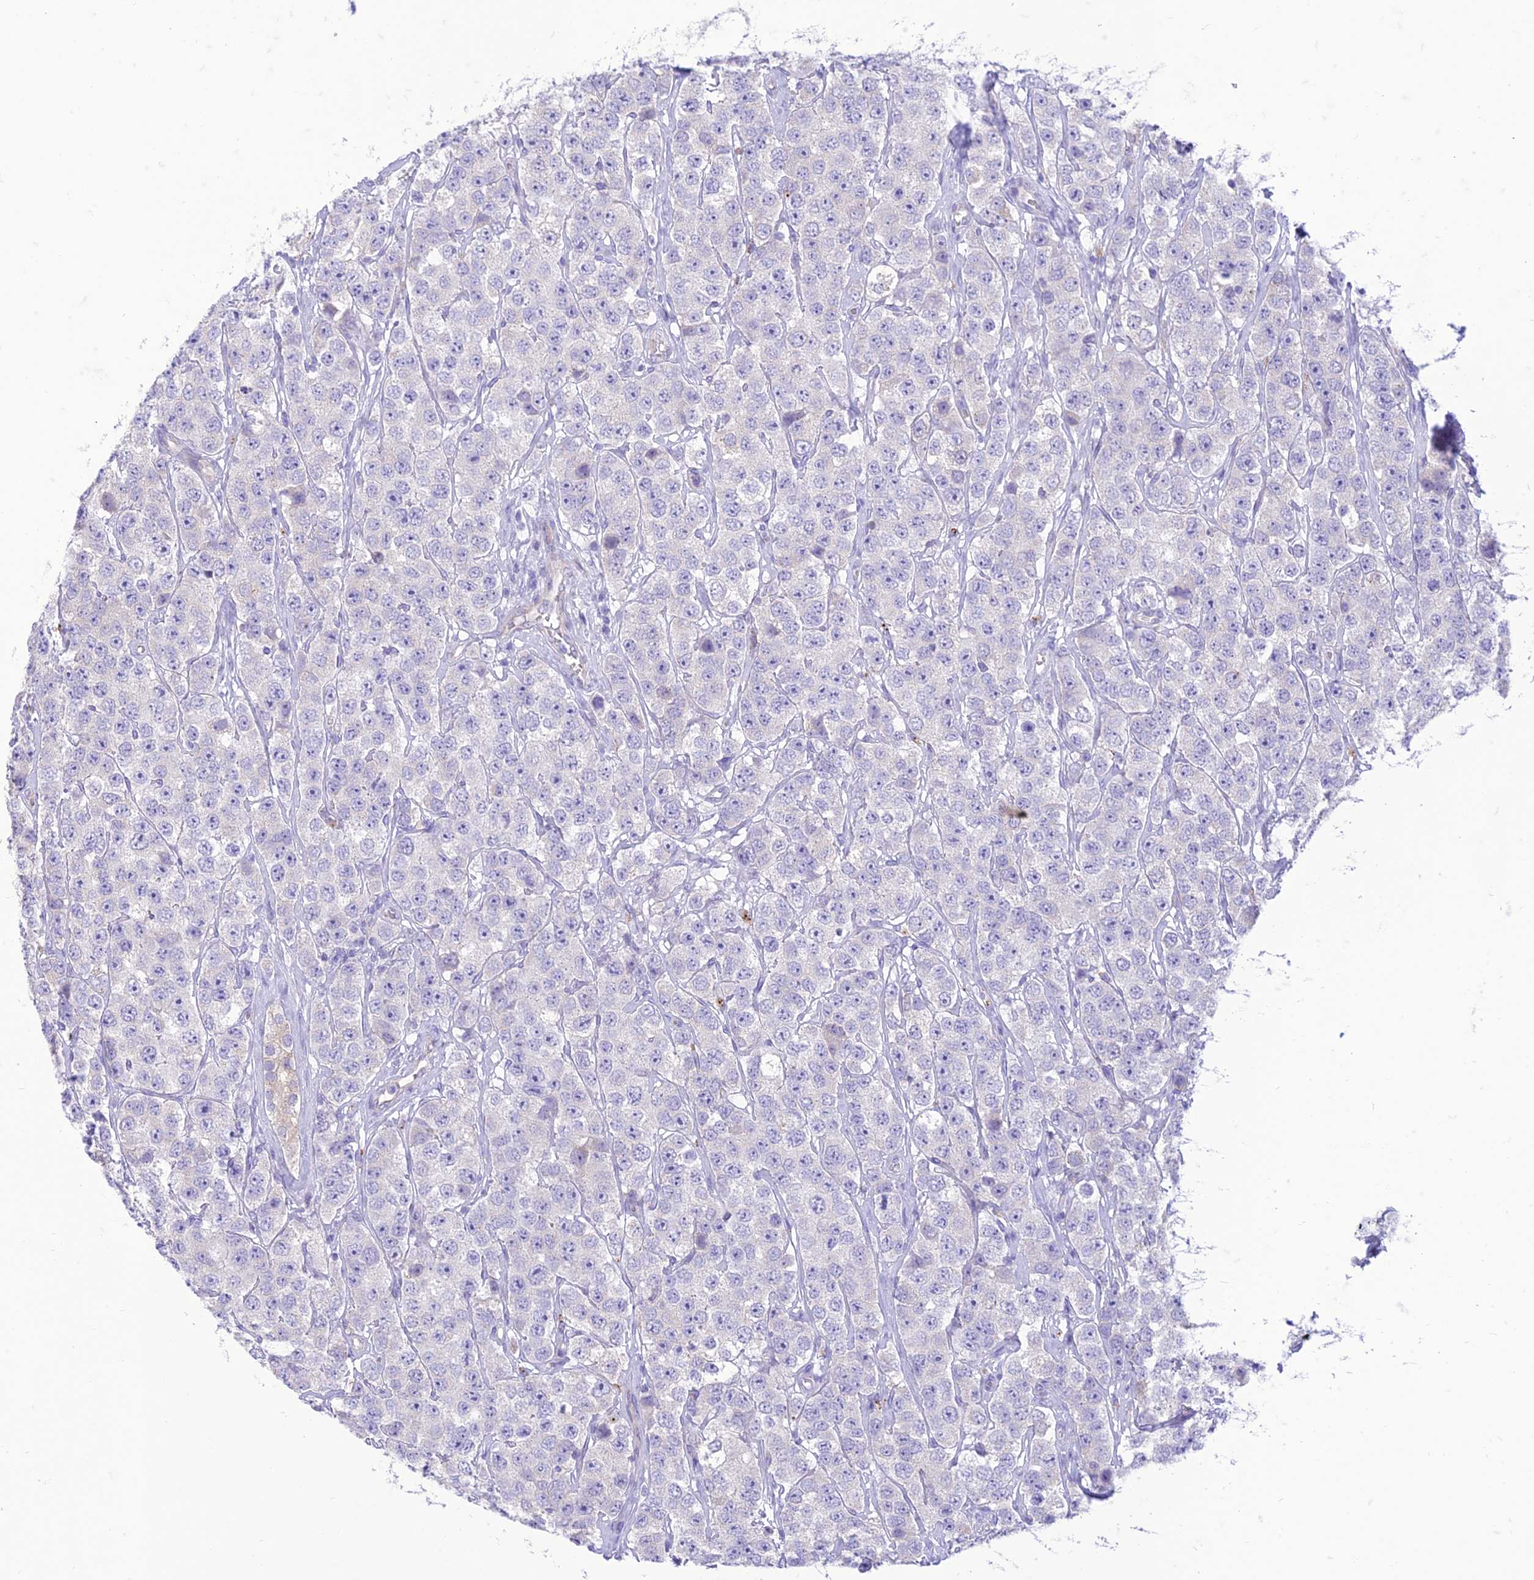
{"staining": {"intensity": "negative", "quantity": "none", "location": "none"}, "tissue": "testis cancer", "cell_type": "Tumor cells", "image_type": "cancer", "snomed": [{"axis": "morphology", "description": "Seminoma, NOS"}, {"axis": "topography", "description": "Testis"}], "caption": "A high-resolution photomicrograph shows immunohistochemistry staining of testis cancer, which reveals no significant staining in tumor cells. Brightfield microscopy of IHC stained with DAB (3,3'-diaminobenzidine) (brown) and hematoxylin (blue), captured at high magnification.", "gene": "DHDH", "patient": {"sex": "male", "age": 28}}